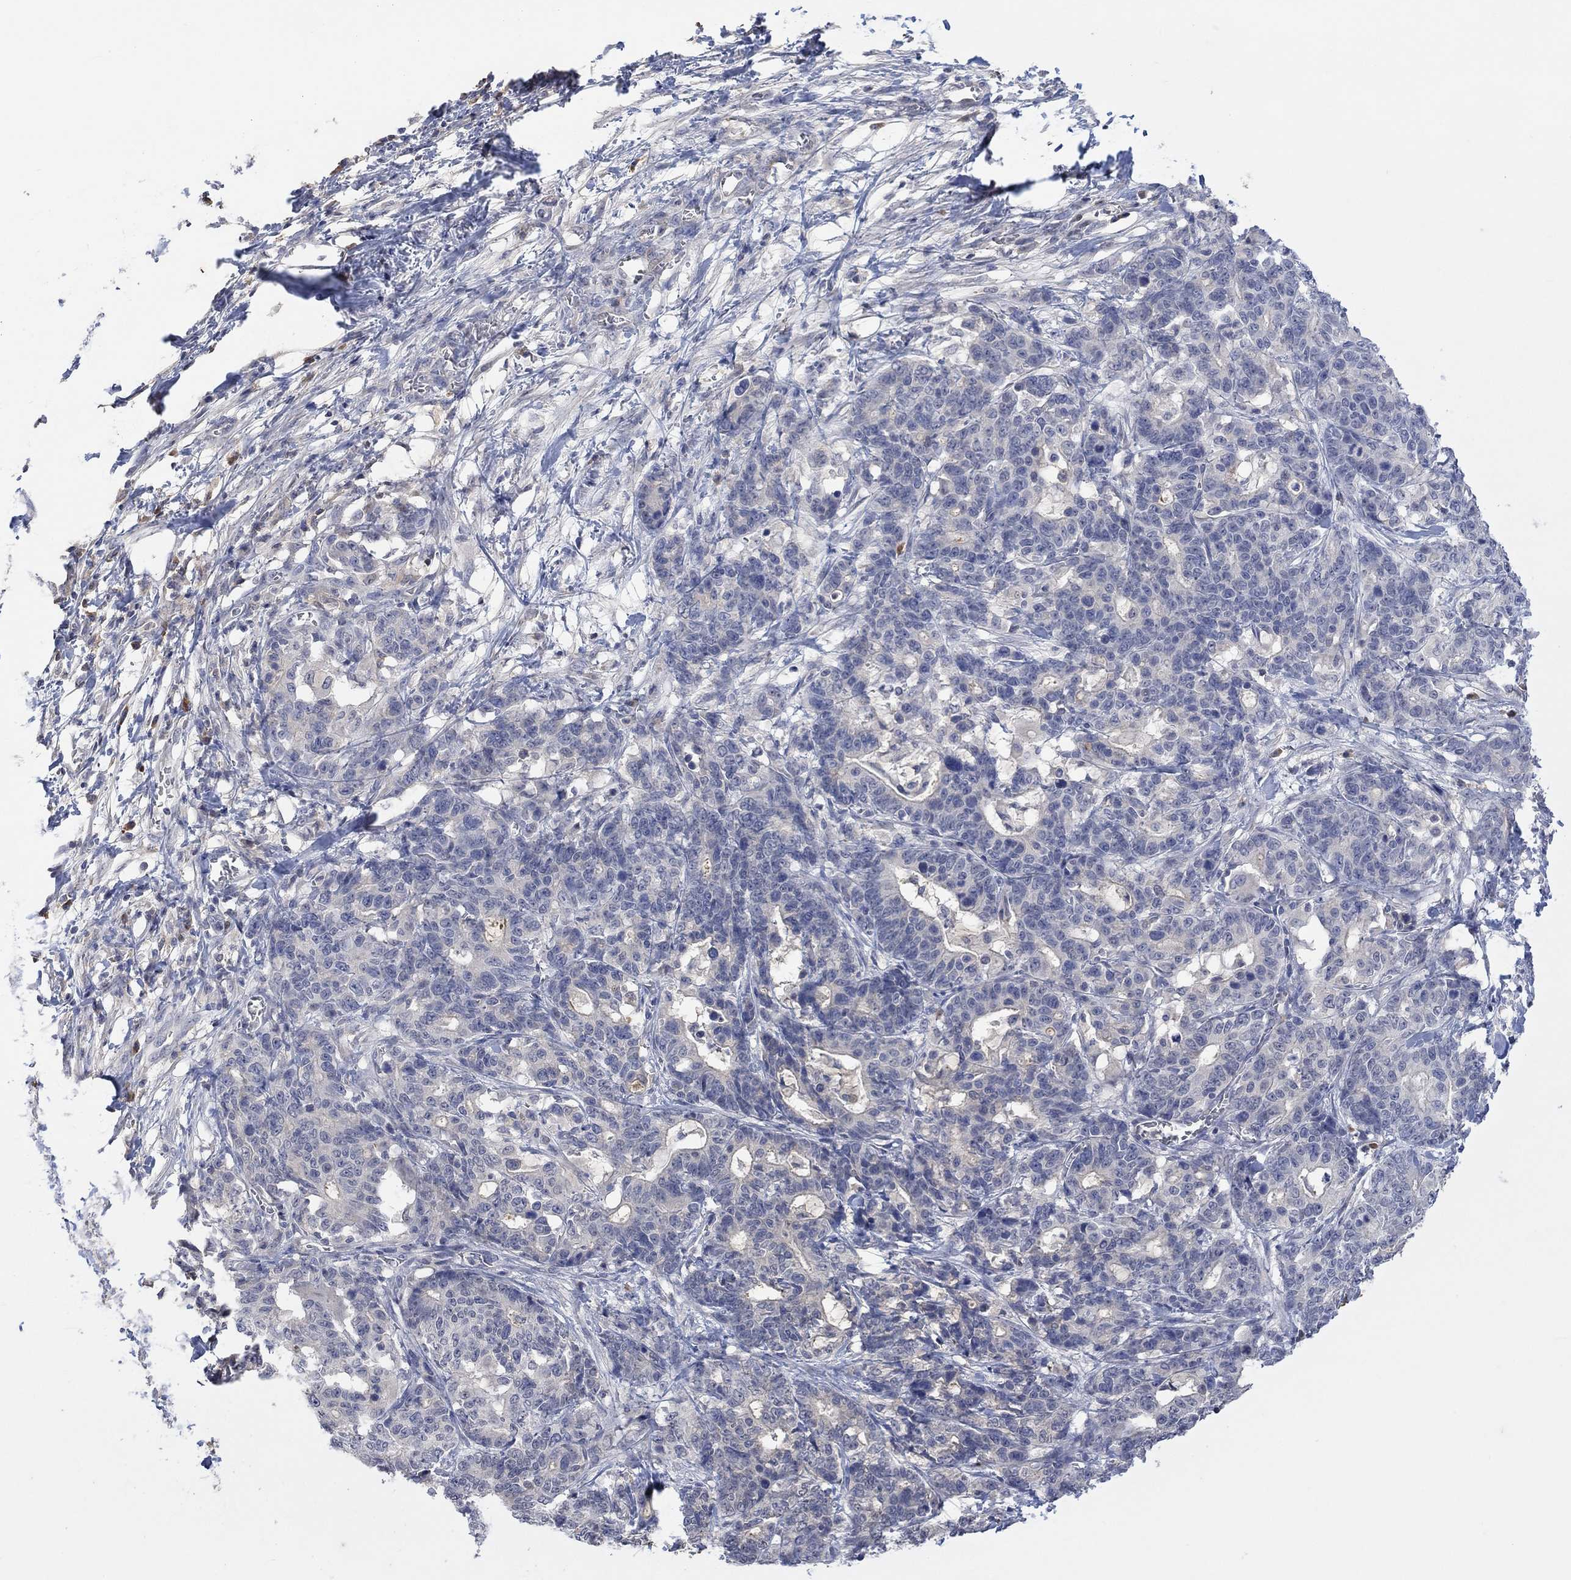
{"staining": {"intensity": "negative", "quantity": "none", "location": "none"}, "tissue": "stomach cancer", "cell_type": "Tumor cells", "image_type": "cancer", "snomed": [{"axis": "morphology", "description": "Normal tissue, NOS"}, {"axis": "morphology", "description": "Adenocarcinoma, NOS"}, {"axis": "topography", "description": "Stomach"}], "caption": "High power microscopy histopathology image of an IHC image of adenocarcinoma (stomach), revealing no significant expression in tumor cells.", "gene": "MSTN", "patient": {"sex": "female", "age": 64}}